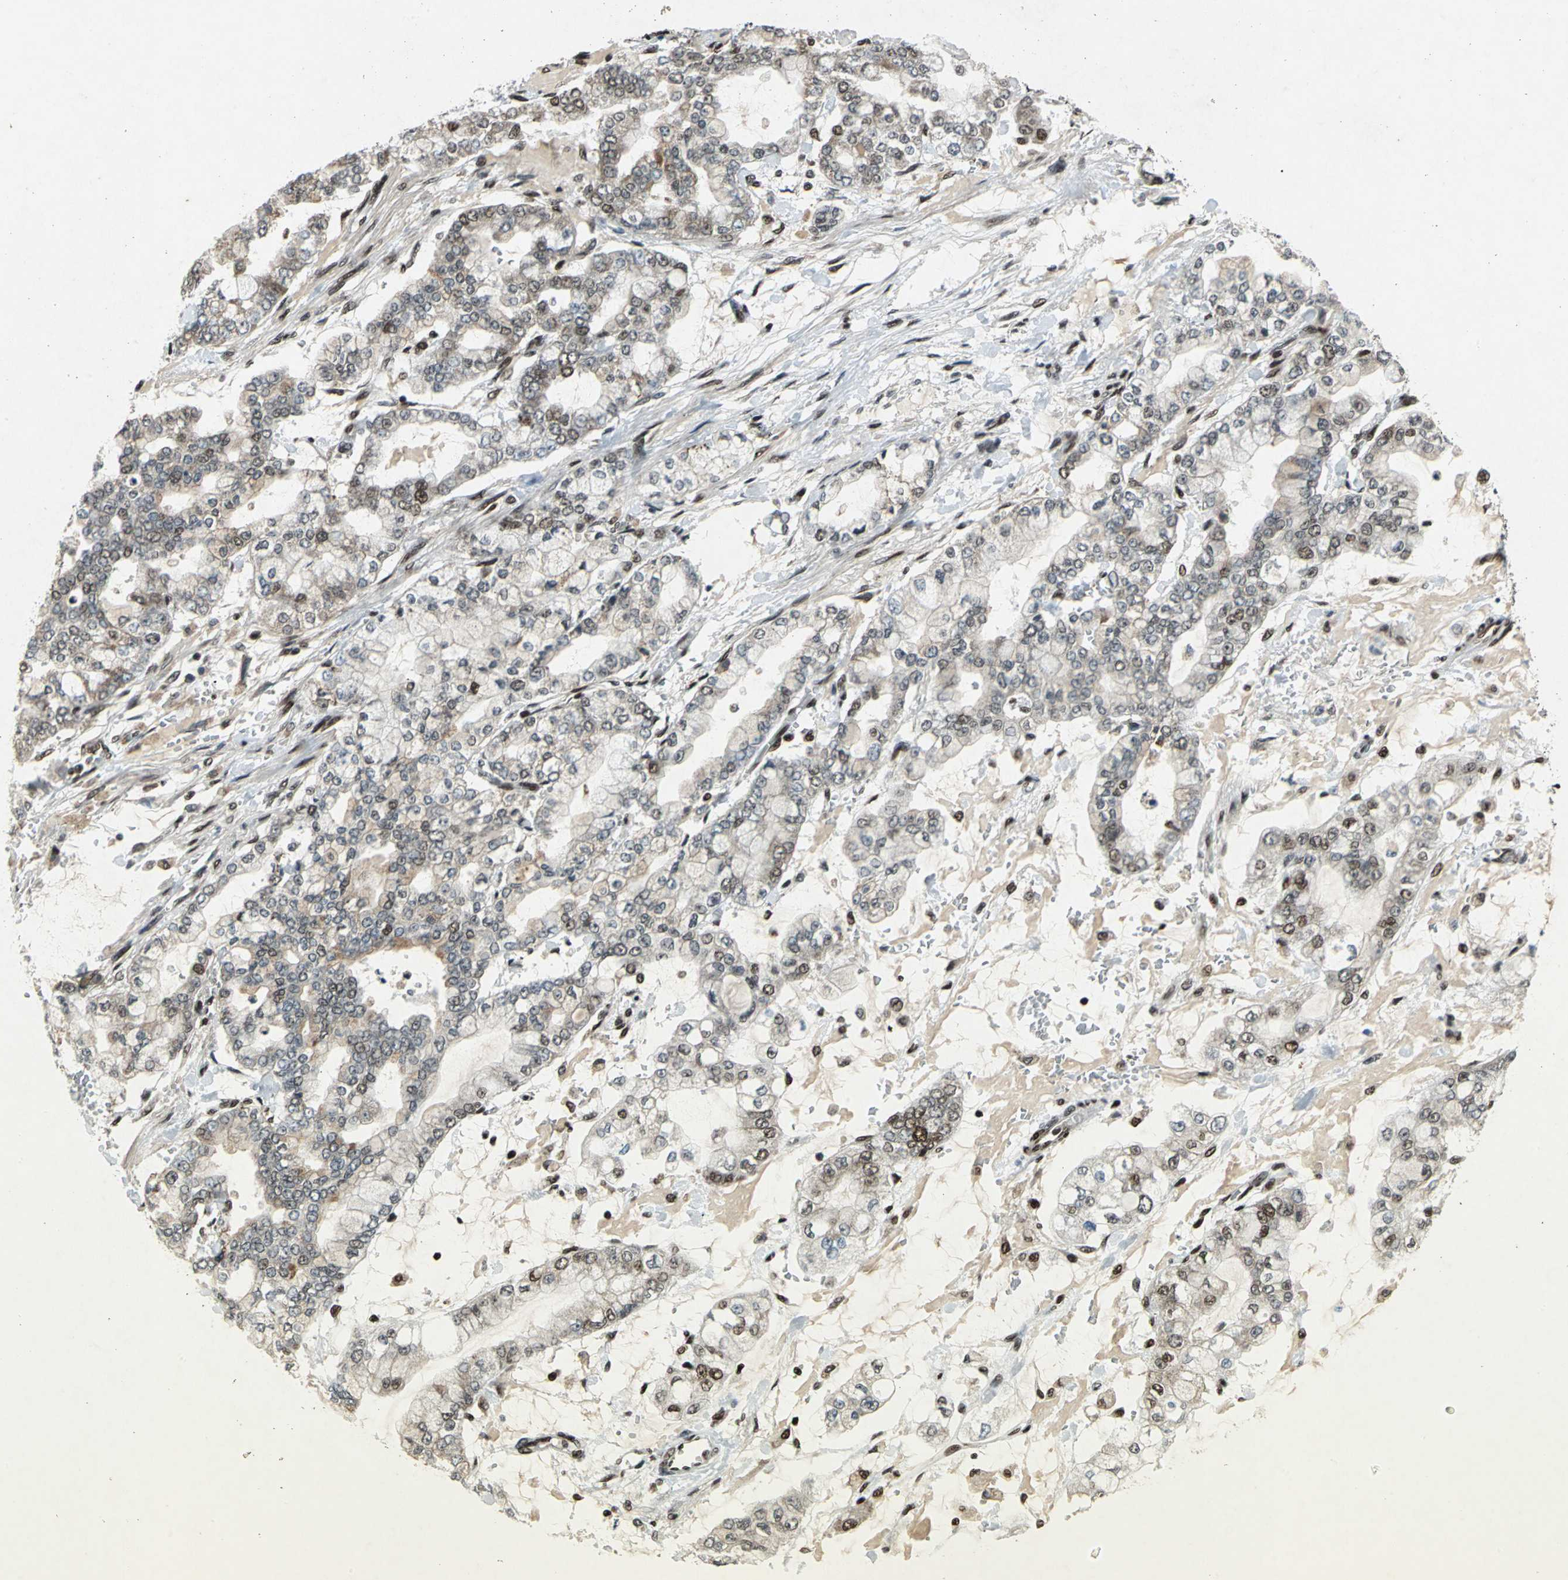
{"staining": {"intensity": "moderate", "quantity": ">75%", "location": "cytoplasmic/membranous,nuclear"}, "tissue": "stomach cancer", "cell_type": "Tumor cells", "image_type": "cancer", "snomed": [{"axis": "morphology", "description": "Normal tissue, NOS"}, {"axis": "morphology", "description": "Adenocarcinoma, NOS"}, {"axis": "topography", "description": "Stomach, upper"}, {"axis": "topography", "description": "Stomach"}], "caption": "The image reveals immunohistochemical staining of stomach adenocarcinoma. There is moderate cytoplasmic/membranous and nuclear staining is appreciated in approximately >75% of tumor cells.", "gene": "MTA2", "patient": {"sex": "male", "age": 76}}